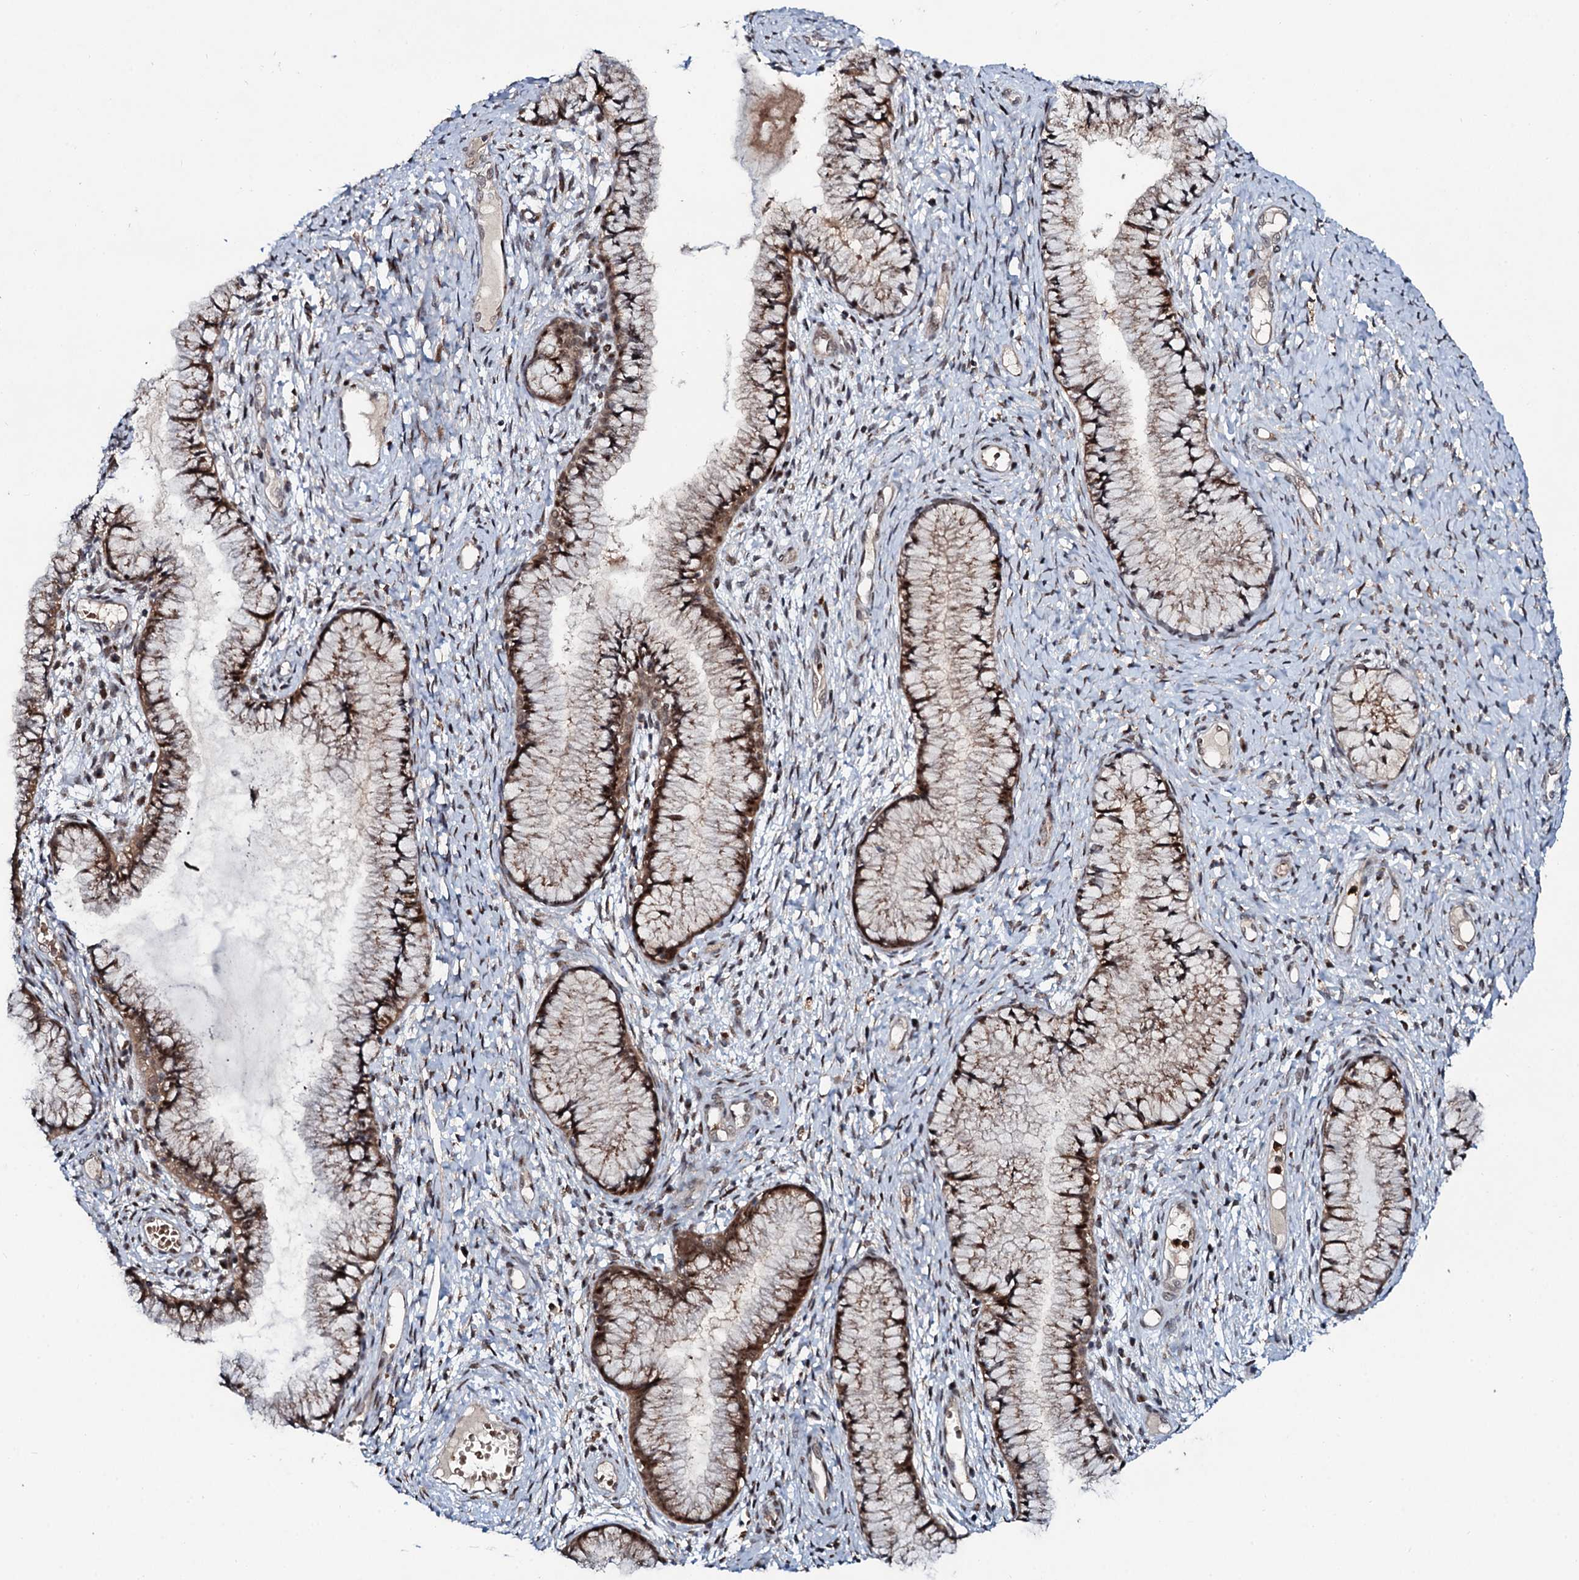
{"staining": {"intensity": "moderate", "quantity": ">75%", "location": "cytoplasmic/membranous,nuclear"}, "tissue": "cervix", "cell_type": "Glandular cells", "image_type": "normal", "snomed": [{"axis": "morphology", "description": "Normal tissue, NOS"}, {"axis": "topography", "description": "Cervix"}], "caption": "Immunohistochemistry staining of normal cervix, which reveals medium levels of moderate cytoplasmic/membranous,nuclear staining in about >75% of glandular cells indicating moderate cytoplasmic/membranous,nuclear protein expression. The staining was performed using DAB (brown) for protein detection and nuclei were counterstained in hematoxylin (blue).", "gene": "COG6", "patient": {"sex": "female", "age": 42}}